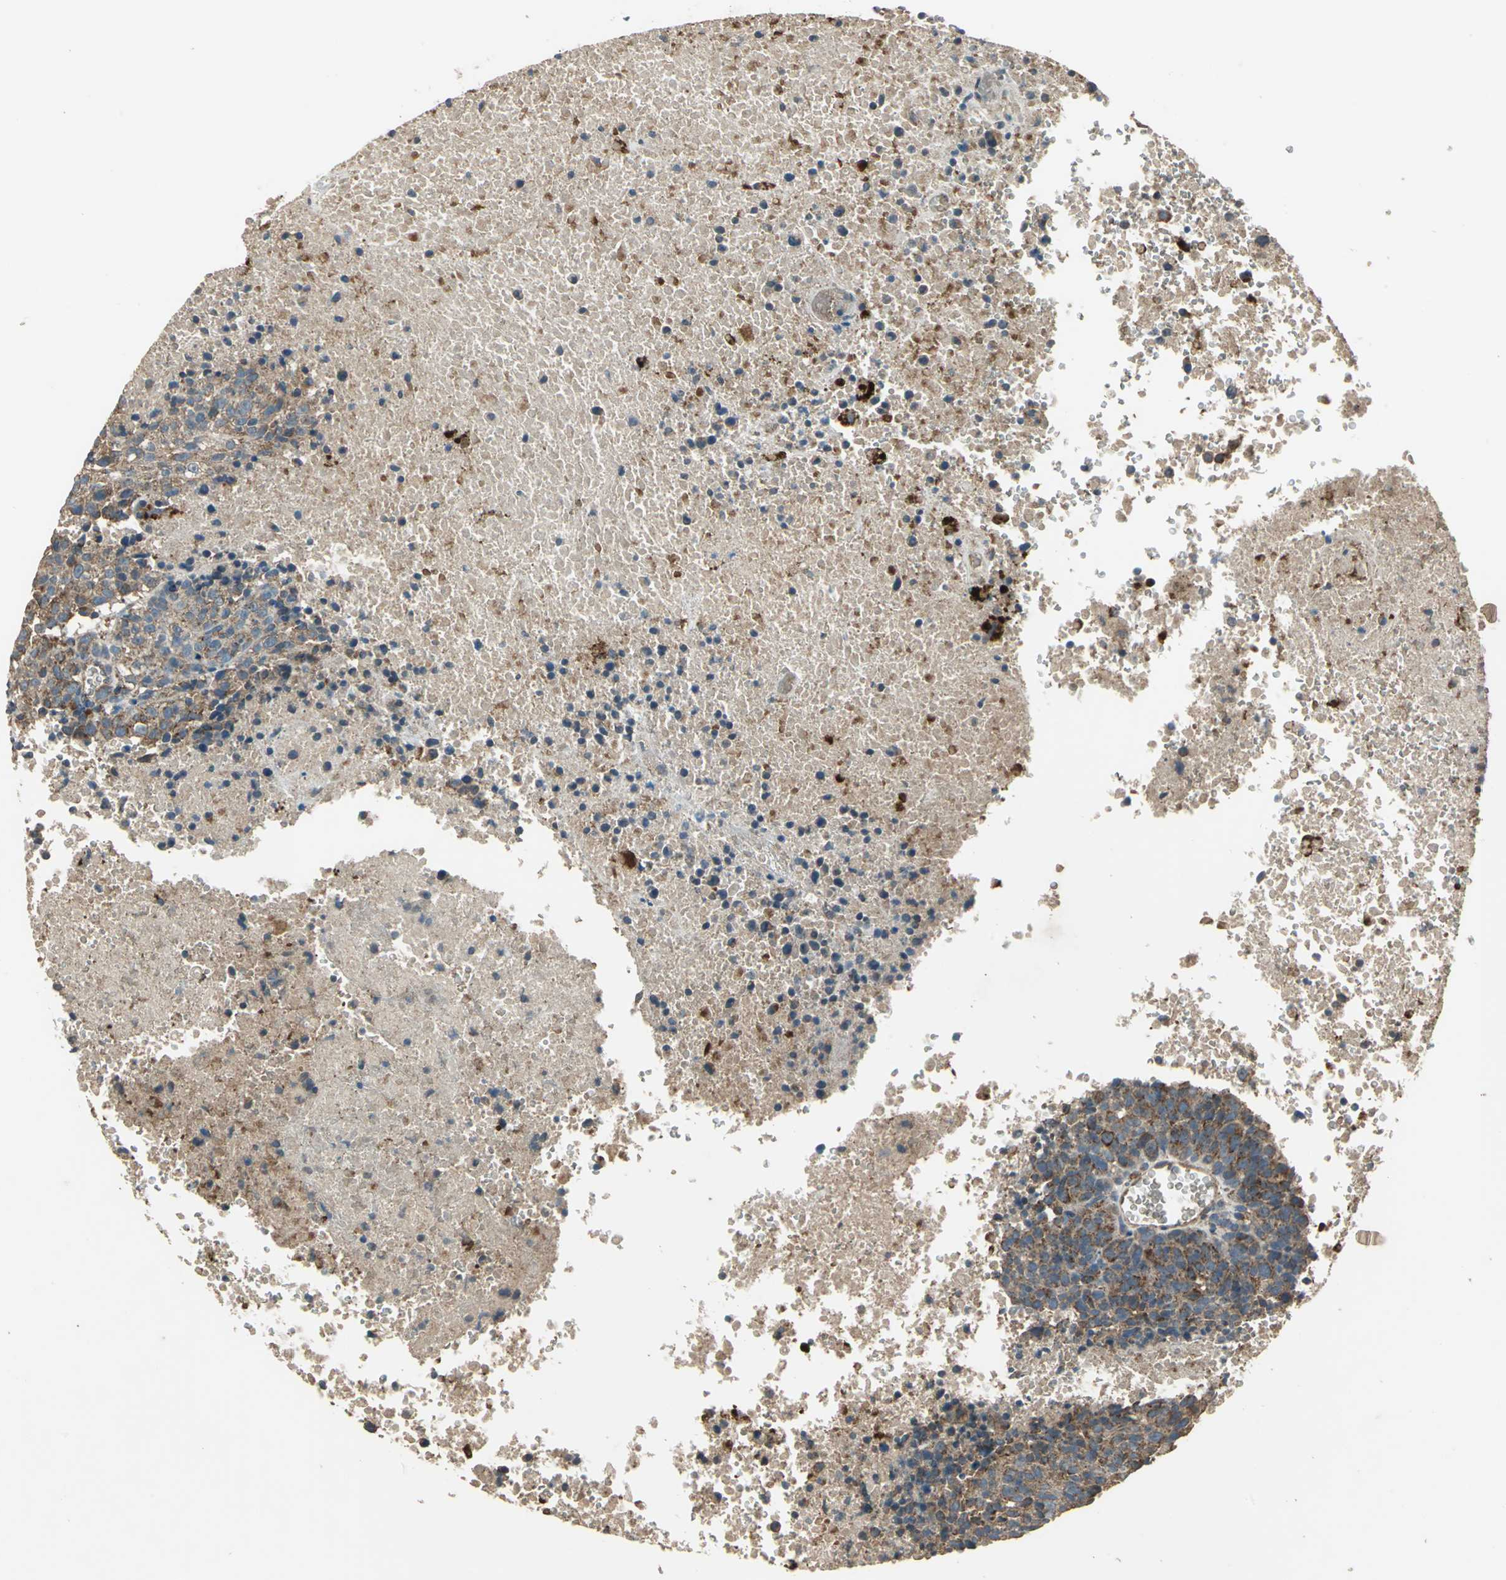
{"staining": {"intensity": "strong", "quantity": ">75%", "location": "cytoplasmic/membranous"}, "tissue": "melanoma", "cell_type": "Tumor cells", "image_type": "cancer", "snomed": [{"axis": "morphology", "description": "Malignant melanoma, Metastatic site"}, {"axis": "topography", "description": "Cerebral cortex"}], "caption": "High-magnification brightfield microscopy of malignant melanoma (metastatic site) stained with DAB (3,3'-diaminobenzidine) (brown) and counterstained with hematoxylin (blue). tumor cells exhibit strong cytoplasmic/membranous expression is seen in approximately>75% of cells. The staining is performed using DAB brown chromogen to label protein expression. The nuclei are counter-stained blue using hematoxylin.", "gene": "POLRMT", "patient": {"sex": "female", "age": 52}}